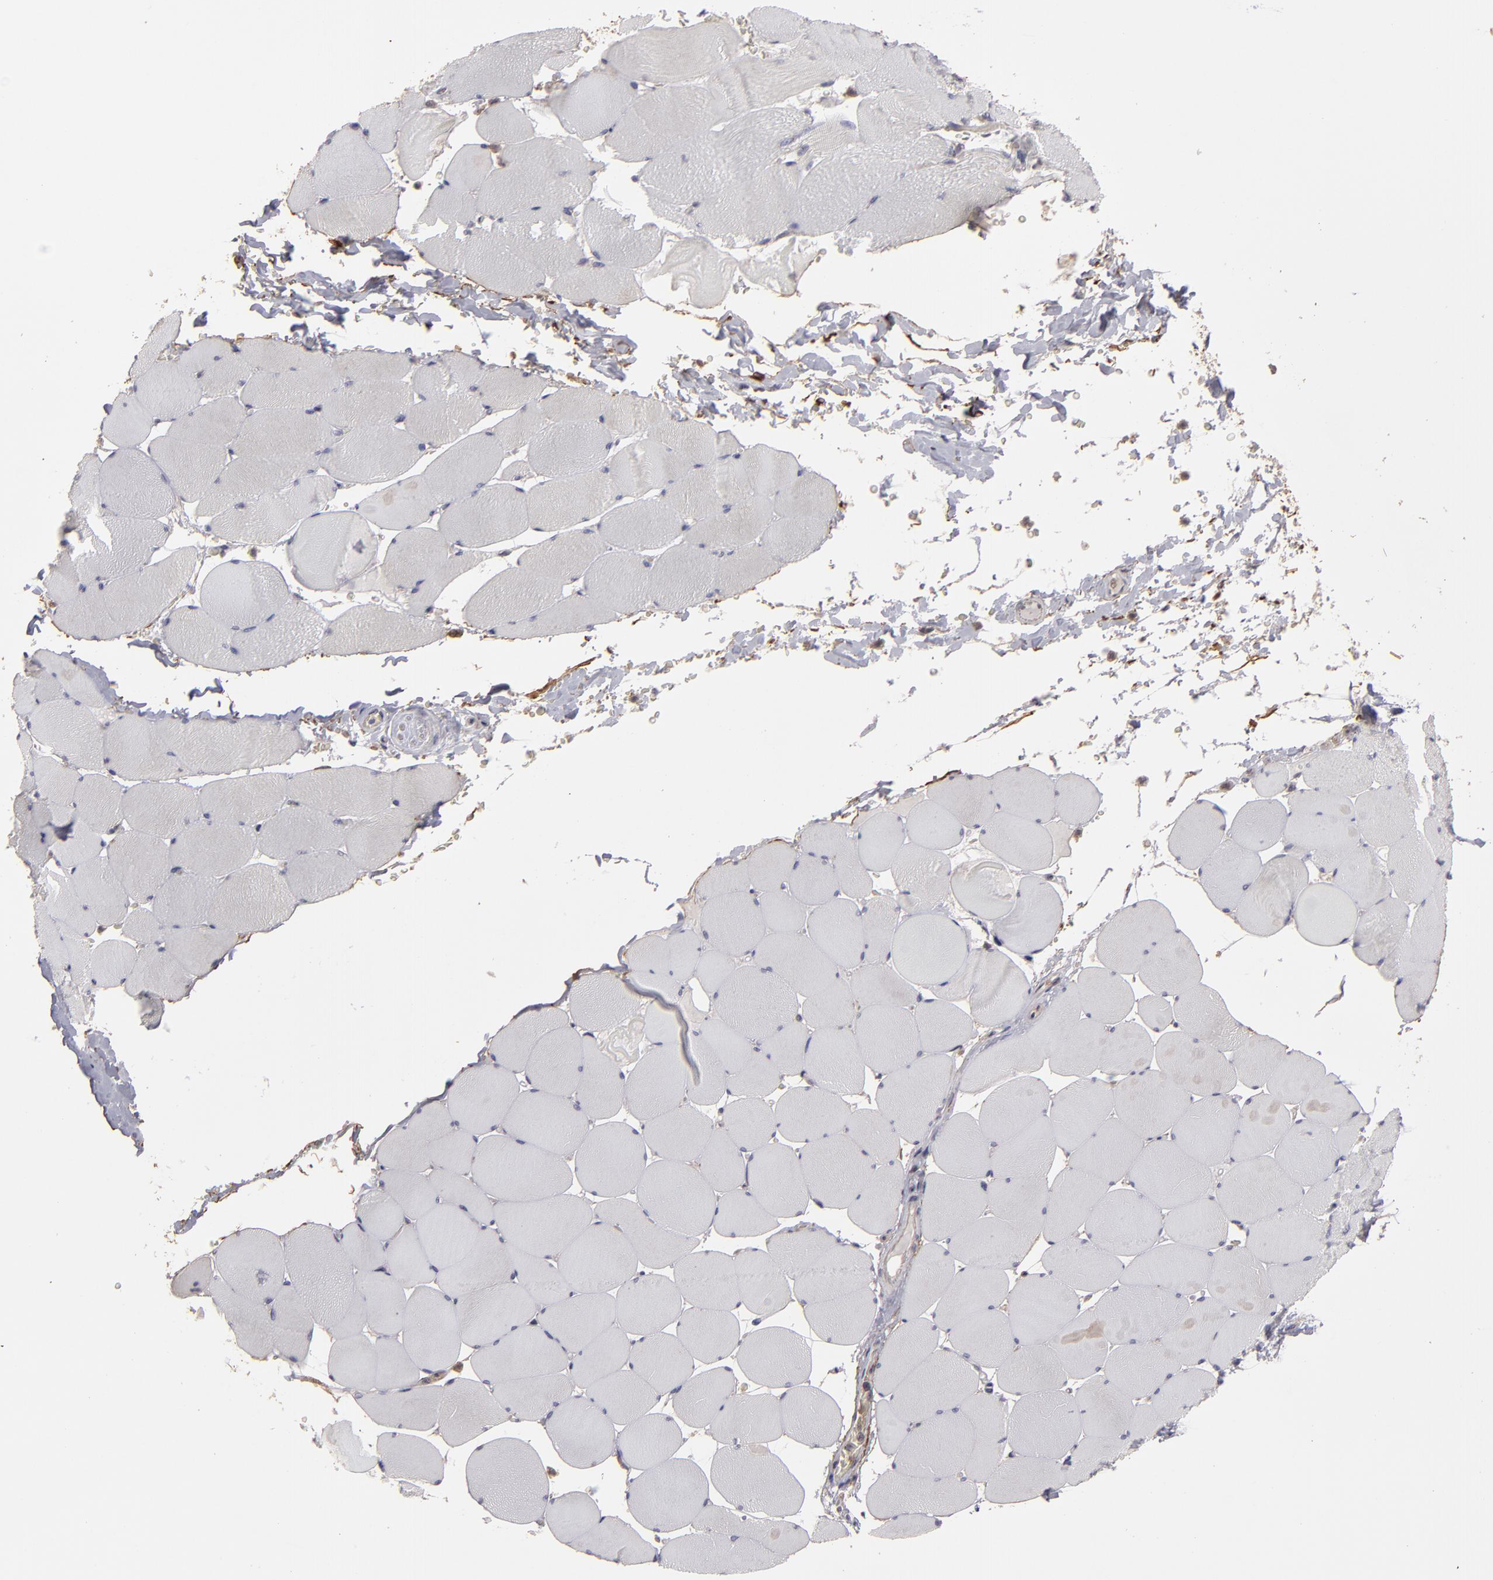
{"staining": {"intensity": "negative", "quantity": "none", "location": "none"}, "tissue": "skeletal muscle", "cell_type": "Myocytes", "image_type": "normal", "snomed": [{"axis": "morphology", "description": "Normal tissue, NOS"}, {"axis": "topography", "description": "Skeletal muscle"}], "caption": "Immunohistochemistry of normal skeletal muscle reveals no staining in myocytes. (Immunohistochemistry (ihc), brightfield microscopy, high magnification).", "gene": "CD55", "patient": {"sex": "male", "age": 62}}